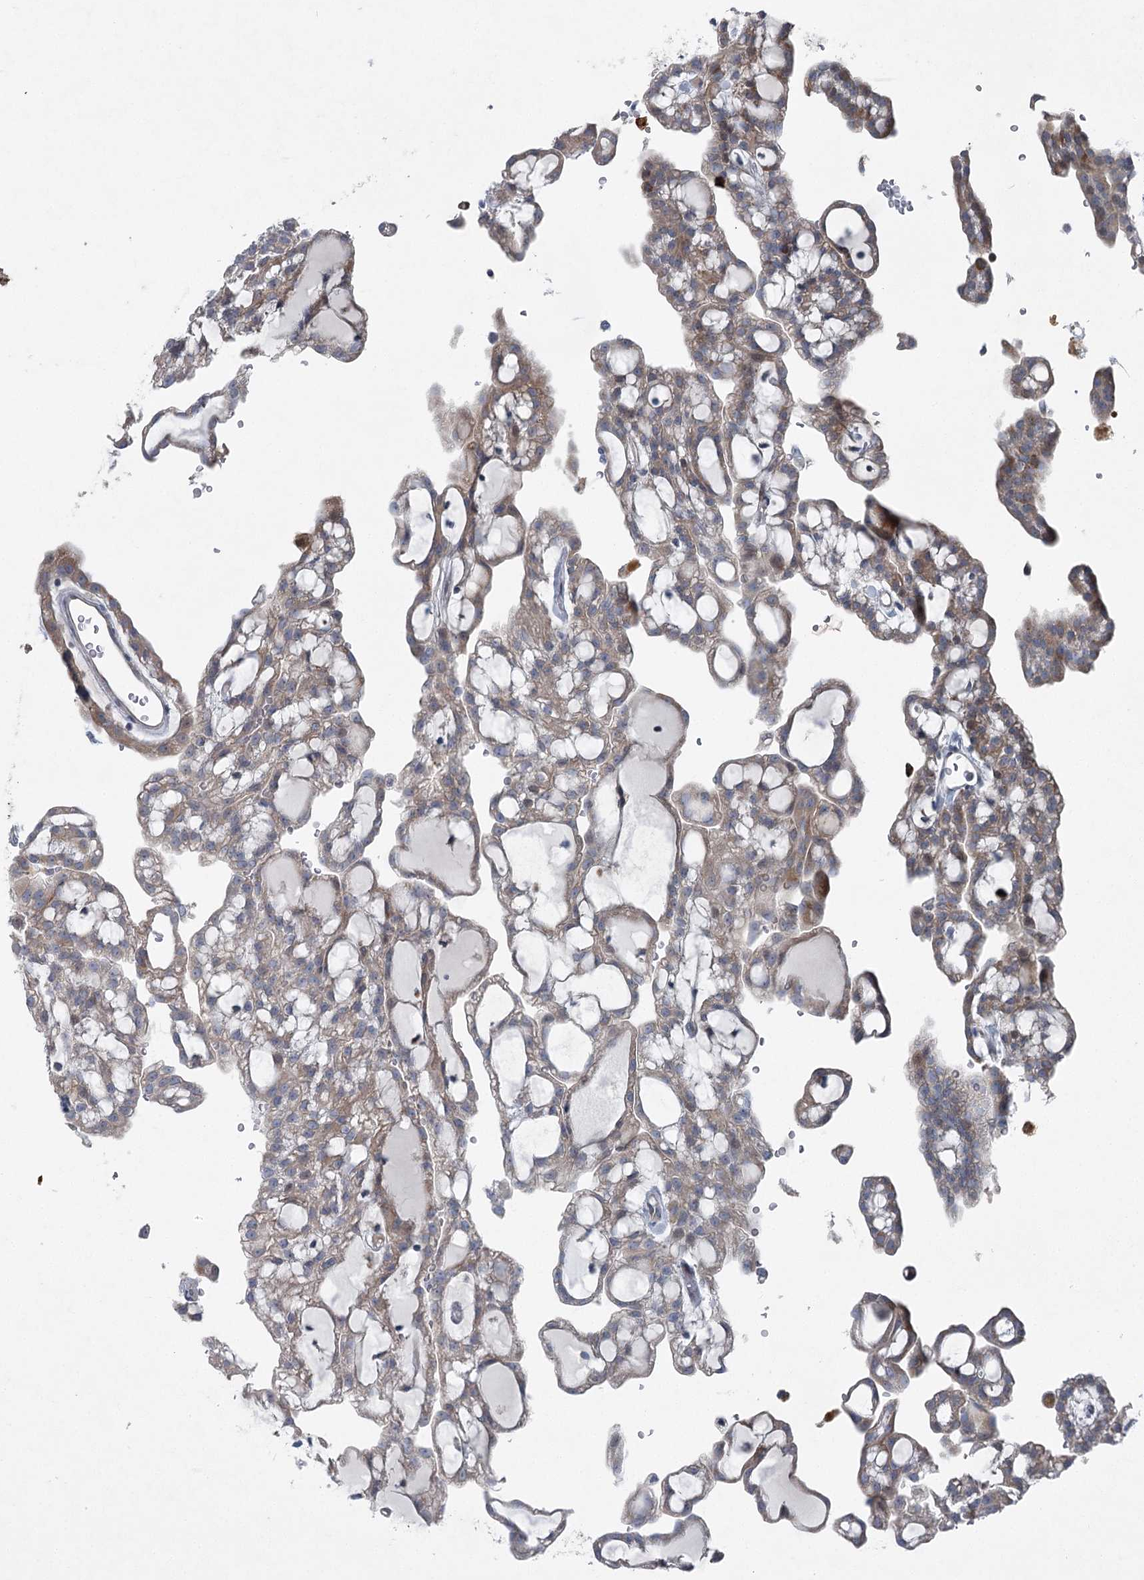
{"staining": {"intensity": "weak", "quantity": "25%-75%", "location": "cytoplasmic/membranous"}, "tissue": "renal cancer", "cell_type": "Tumor cells", "image_type": "cancer", "snomed": [{"axis": "morphology", "description": "Adenocarcinoma, NOS"}, {"axis": "topography", "description": "Kidney"}], "caption": "Protein staining of adenocarcinoma (renal) tissue demonstrates weak cytoplasmic/membranous staining in about 25%-75% of tumor cells.", "gene": "PLA2G12A", "patient": {"sex": "male", "age": 63}}